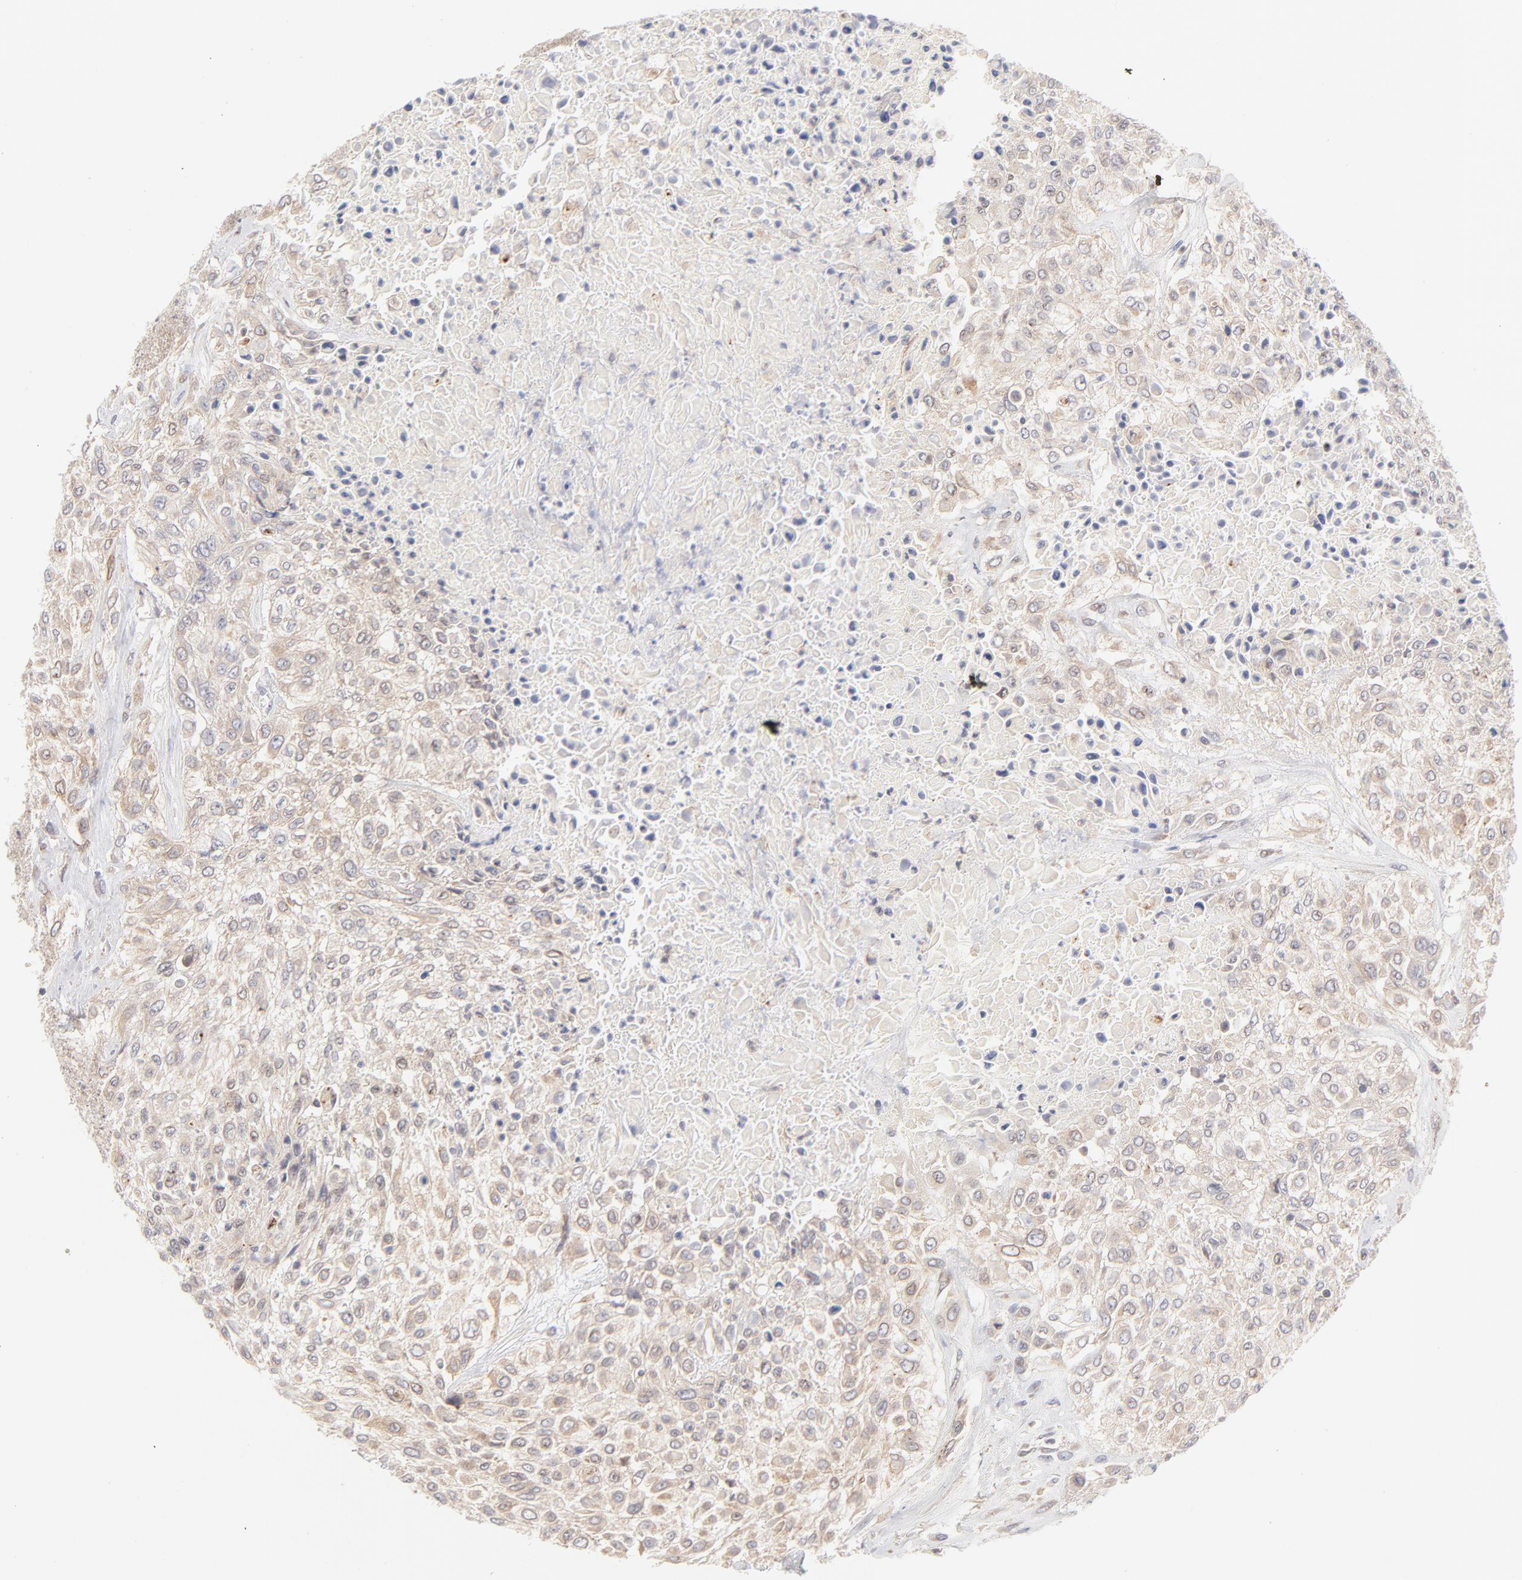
{"staining": {"intensity": "moderate", "quantity": ">75%", "location": "cytoplasmic/membranous"}, "tissue": "urothelial cancer", "cell_type": "Tumor cells", "image_type": "cancer", "snomed": [{"axis": "morphology", "description": "Urothelial carcinoma, High grade"}, {"axis": "topography", "description": "Urinary bladder"}], "caption": "Moderate cytoplasmic/membranous protein positivity is present in approximately >75% of tumor cells in urothelial cancer.", "gene": "RPS6KA1", "patient": {"sex": "male", "age": 57}}